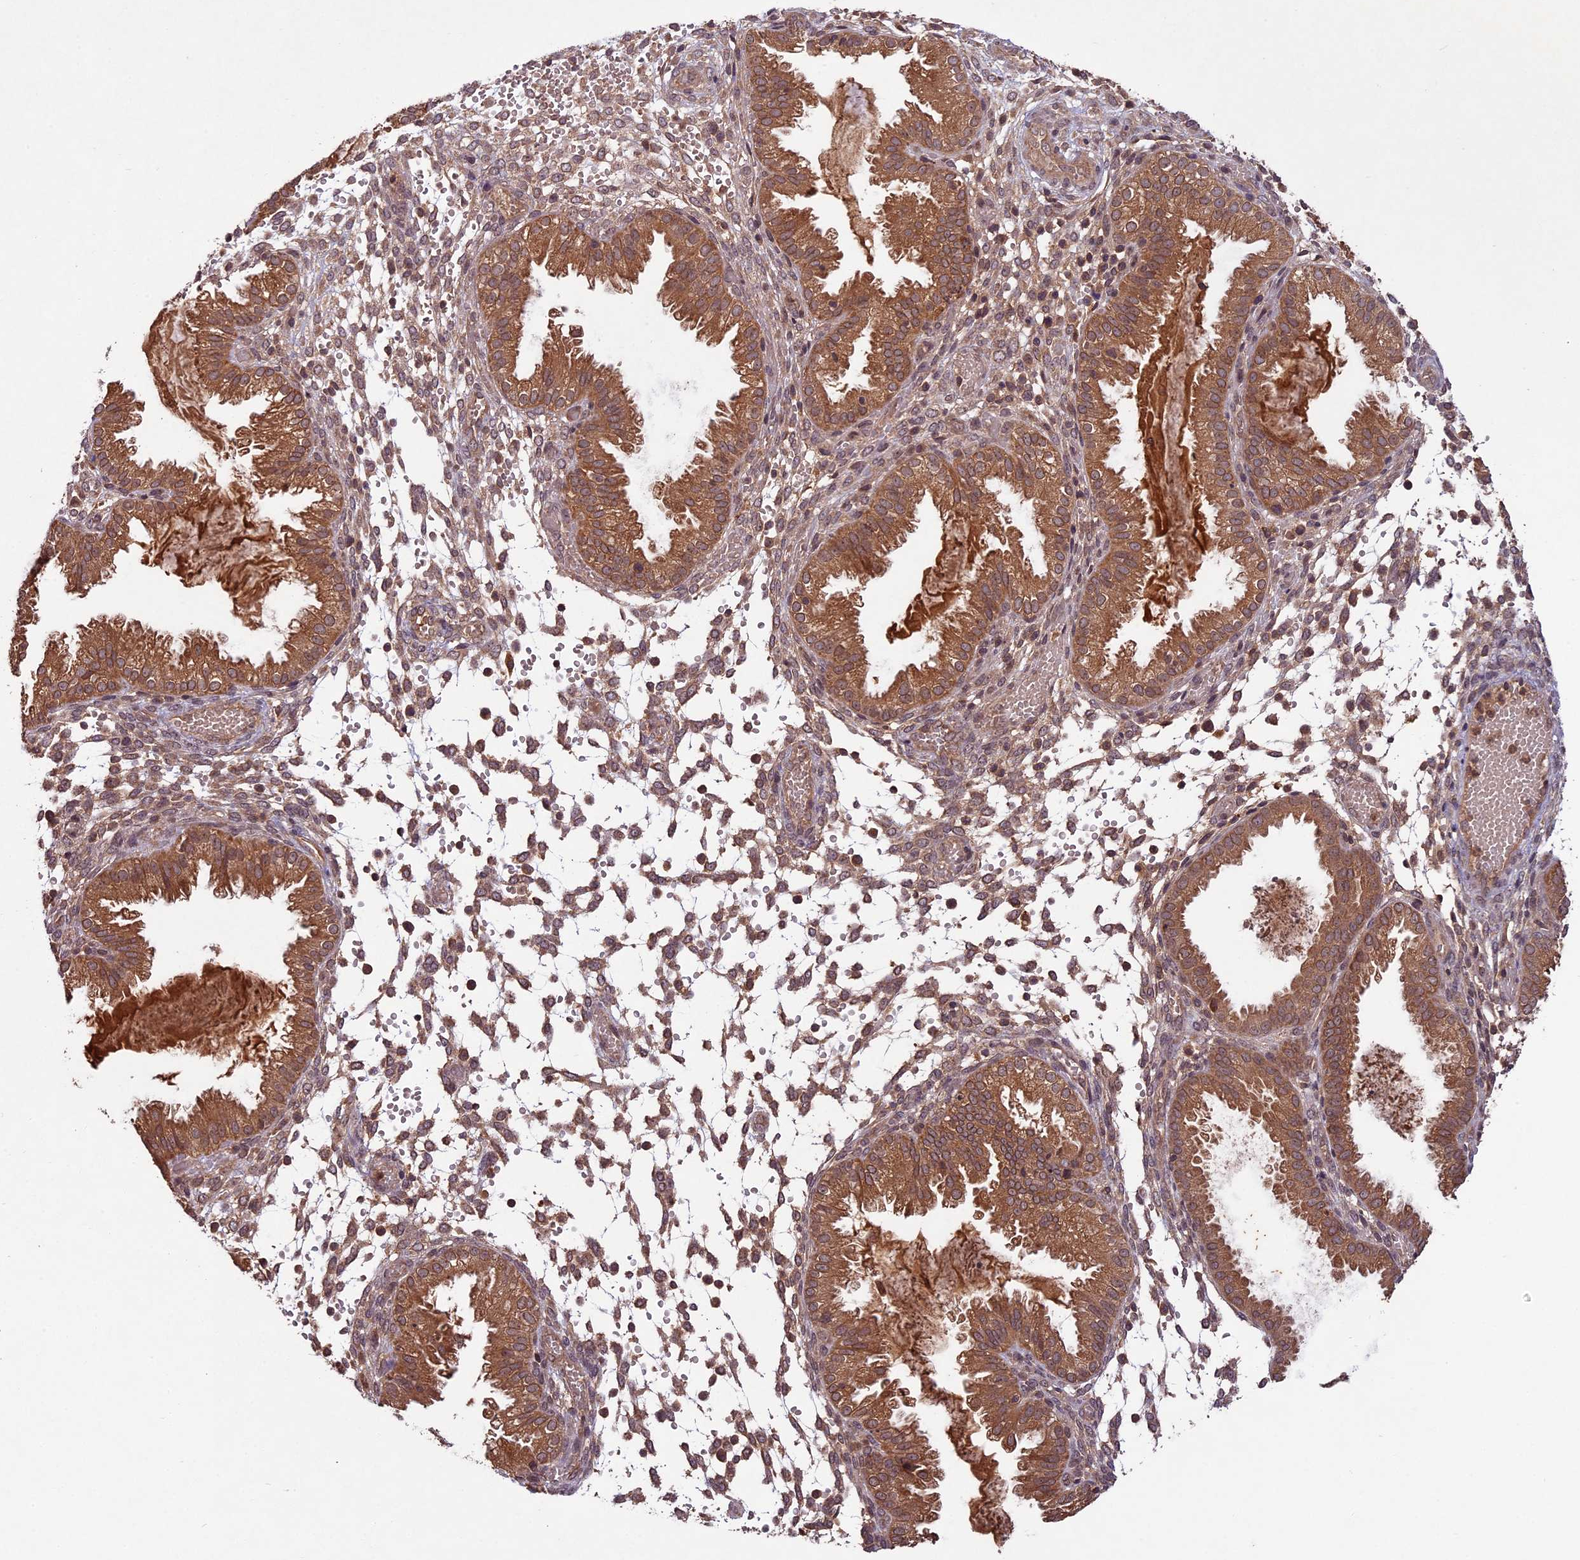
{"staining": {"intensity": "moderate", "quantity": "25%-75%", "location": "cytoplasmic/membranous"}, "tissue": "endometrium", "cell_type": "Cells in endometrial stroma", "image_type": "normal", "snomed": [{"axis": "morphology", "description": "Normal tissue, NOS"}, {"axis": "topography", "description": "Endometrium"}], "caption": "Approximately 25%-75% of cells in endometrial stroma in benign human endometrium exhibit moderate cytoplasmic/membranous protein positivity as visualized by brown immunohistochemical staining.", "gene": "CHAC1", "patient": {"sex": "female", "age": 33}}